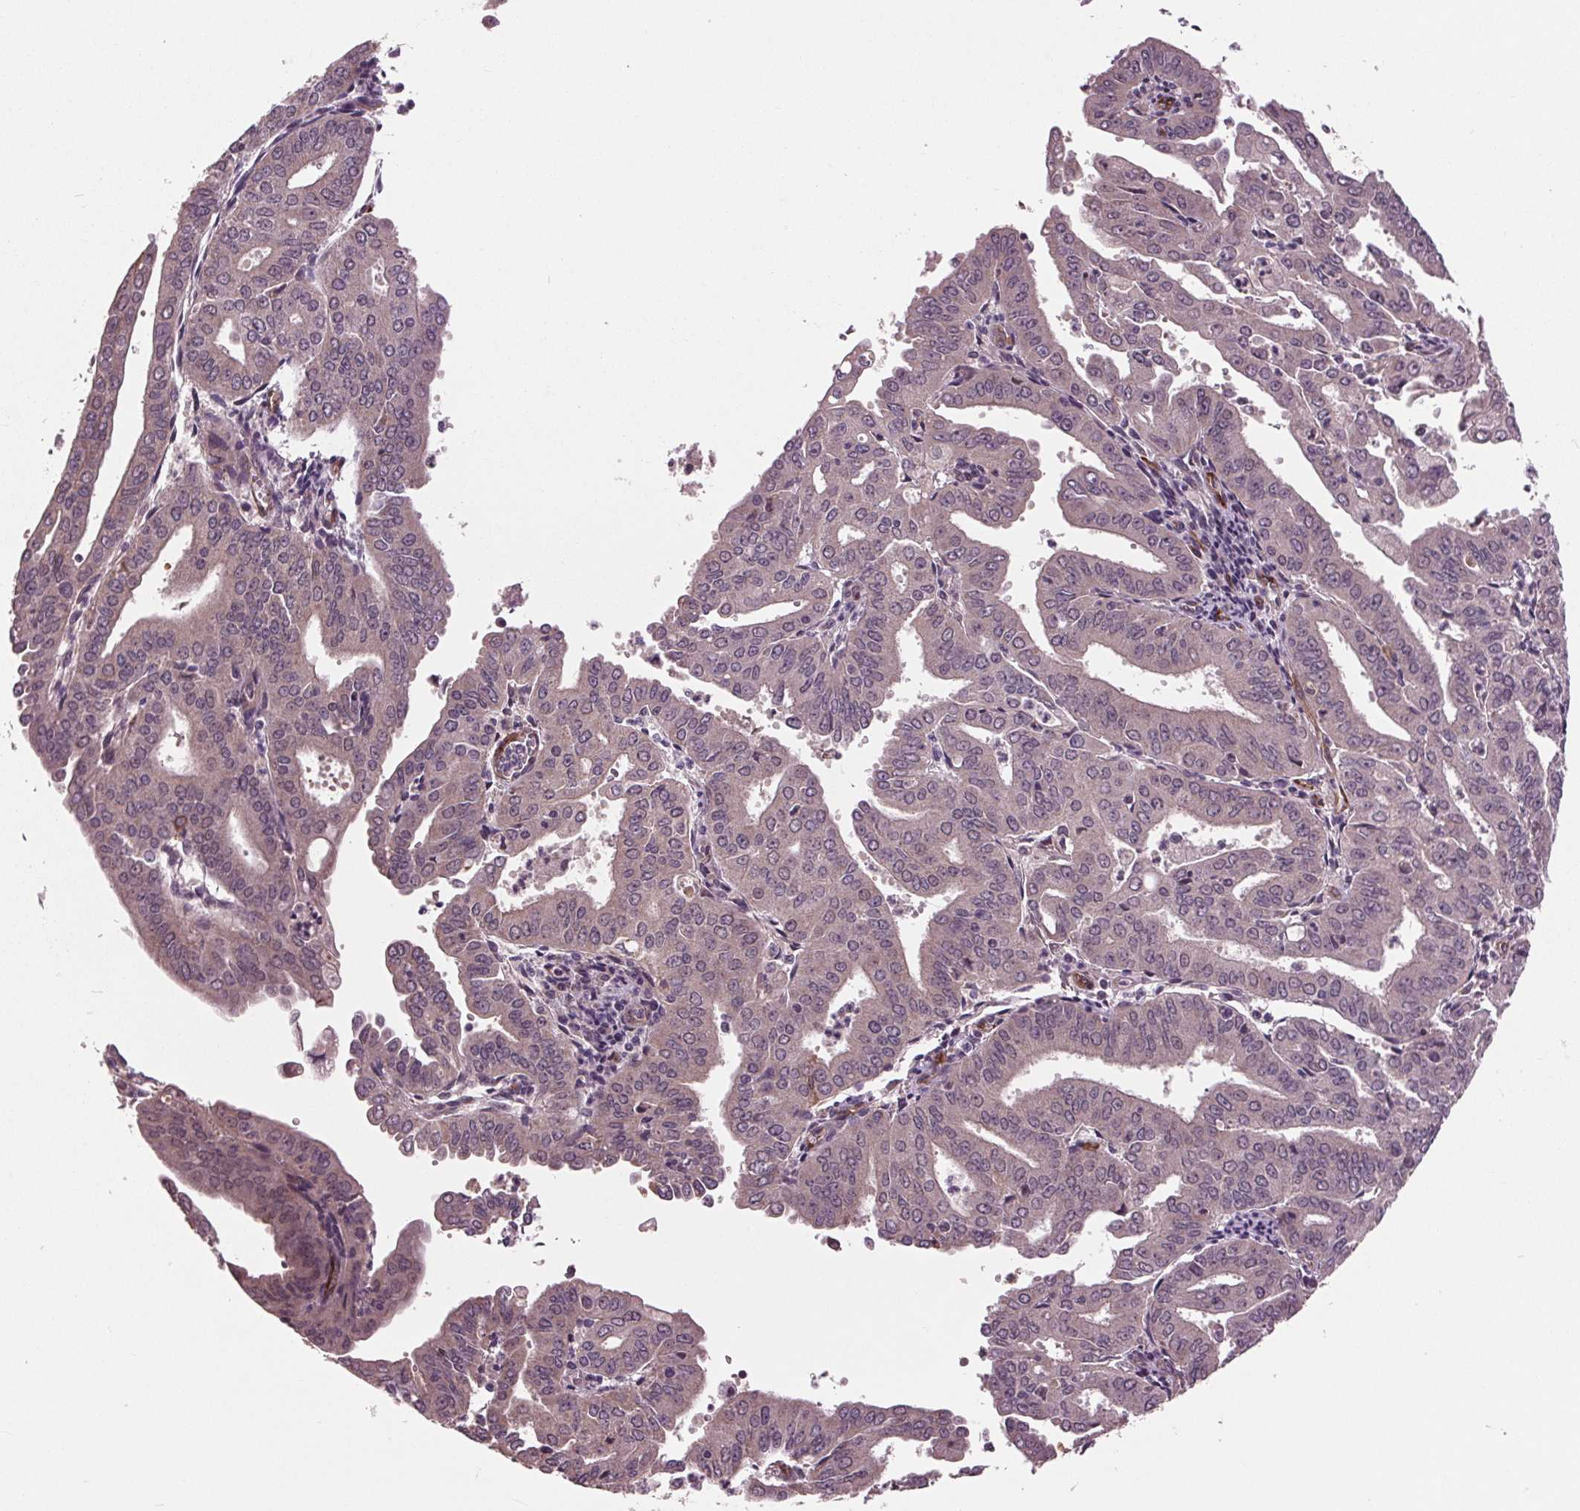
{"staining": {"intensity": "negative", "quantity": "none", "location": "none"}, "tissue": "cervical cancer", "cell_type": "Tumor cells", "image_type": "cancer", "snomed": [{"axis": "morphology", "description": "Adenocarcinoma, NOS"}, {"axis": "topography", "description": "Cervix"}], "caption": "Protein analysis of cervical cancer (adenocarcinoma) displays no significant staining in tumor cells. The staining is performed using DAB brown chromogen with nuclei counter-stained in using hematoxylin.", "gene": "MAPK8", "patient": {"sex": "female", "age": 56}}